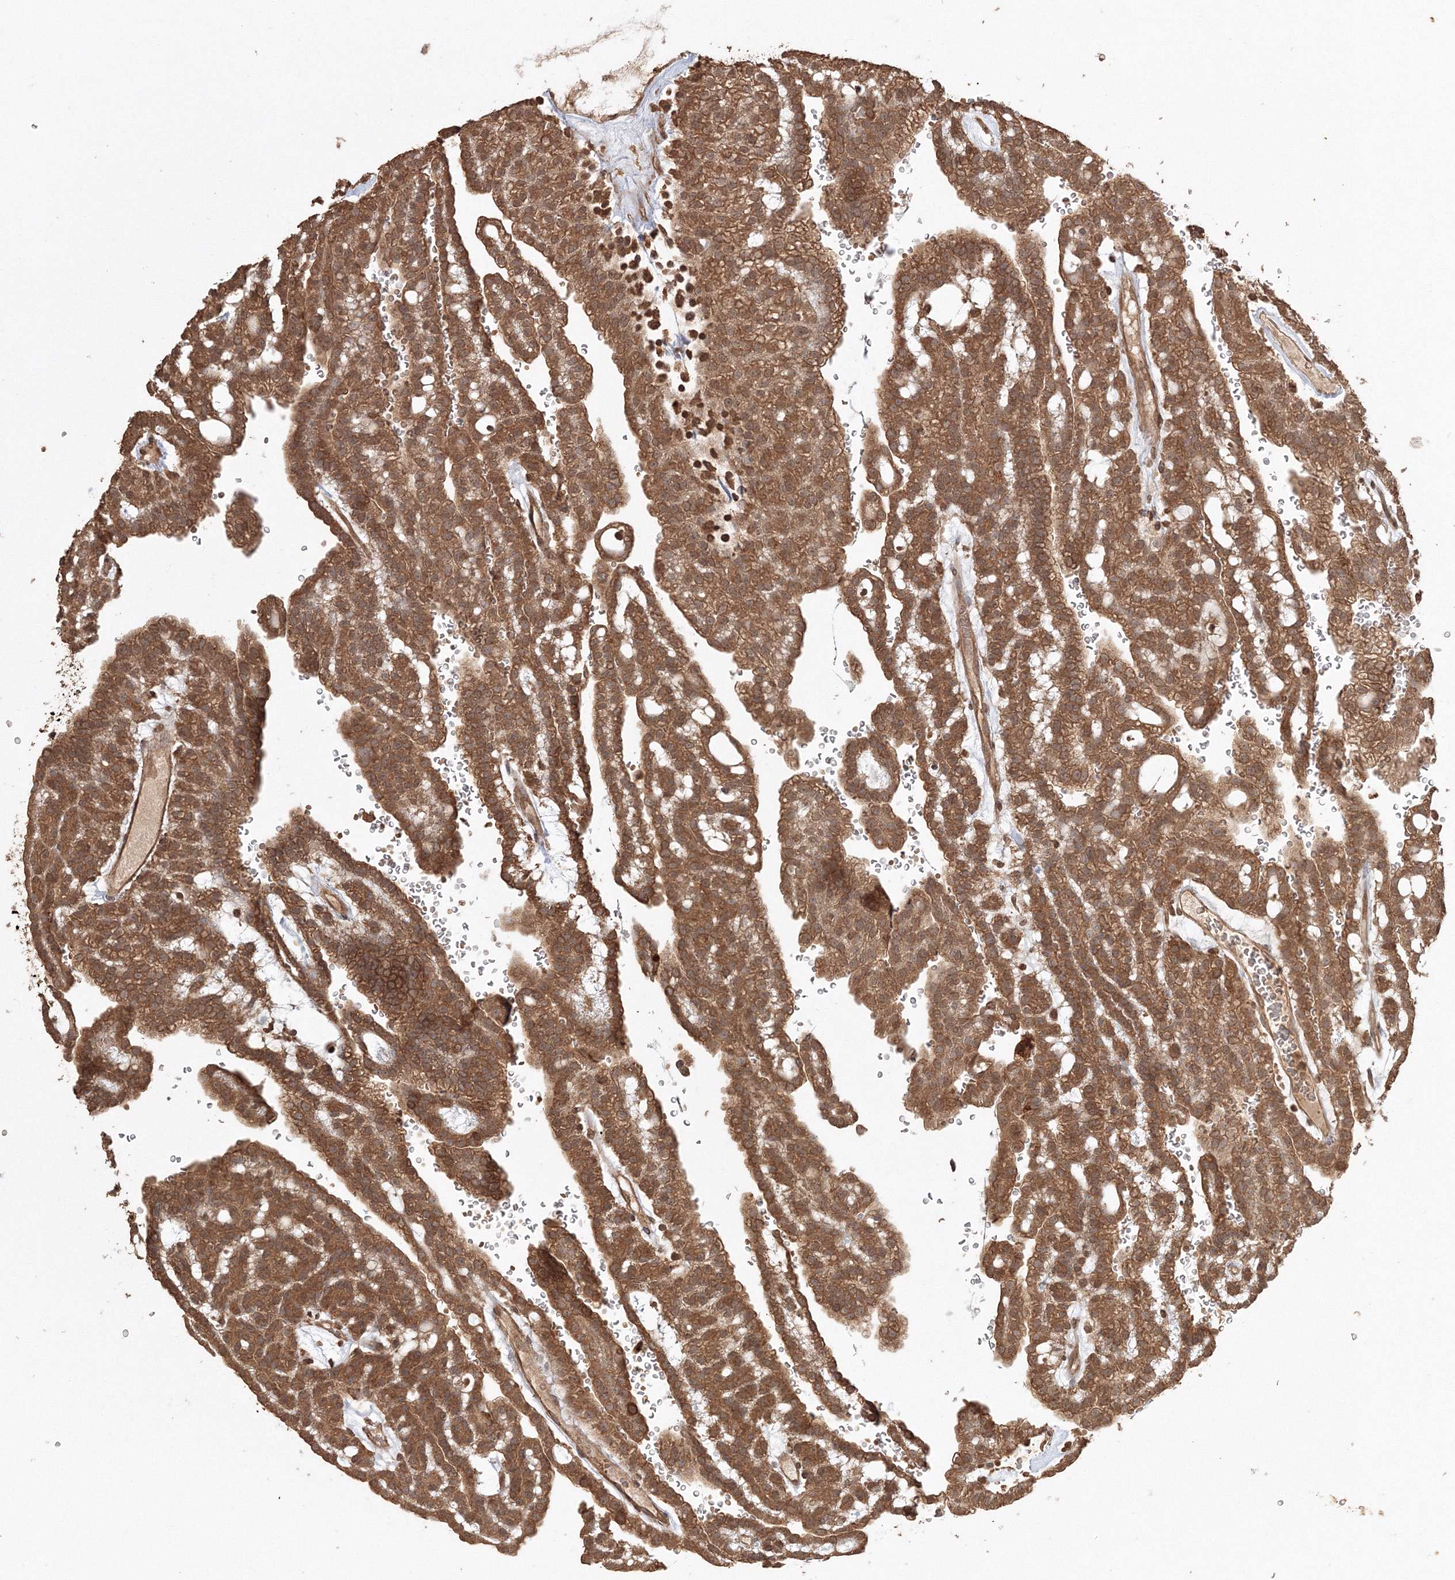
{"staining": {"intensity": "moderate", "quantity": ">75%", "location": "cytoplasmic/membranous"}, "tissue": "renal cancer", "cell_type": "Tumor cells", "image_type": "cancer", "snomed": [{"axis": "morphology", "description": "Adenocarcinoma, NOS"}, {"axis": "topography", "description": "Kidney"}], "caption": "Renal adenocarcinoma was stained to show a protein in brown. There is medium levels of moderate cytoplasmic/membranous expression in approximately >75% of tumor cells. (Brightfield microscopy of DAB IHC at high magnification).", "gene": "CCDC122", "patient": {"sex": "male", "age": 63}}